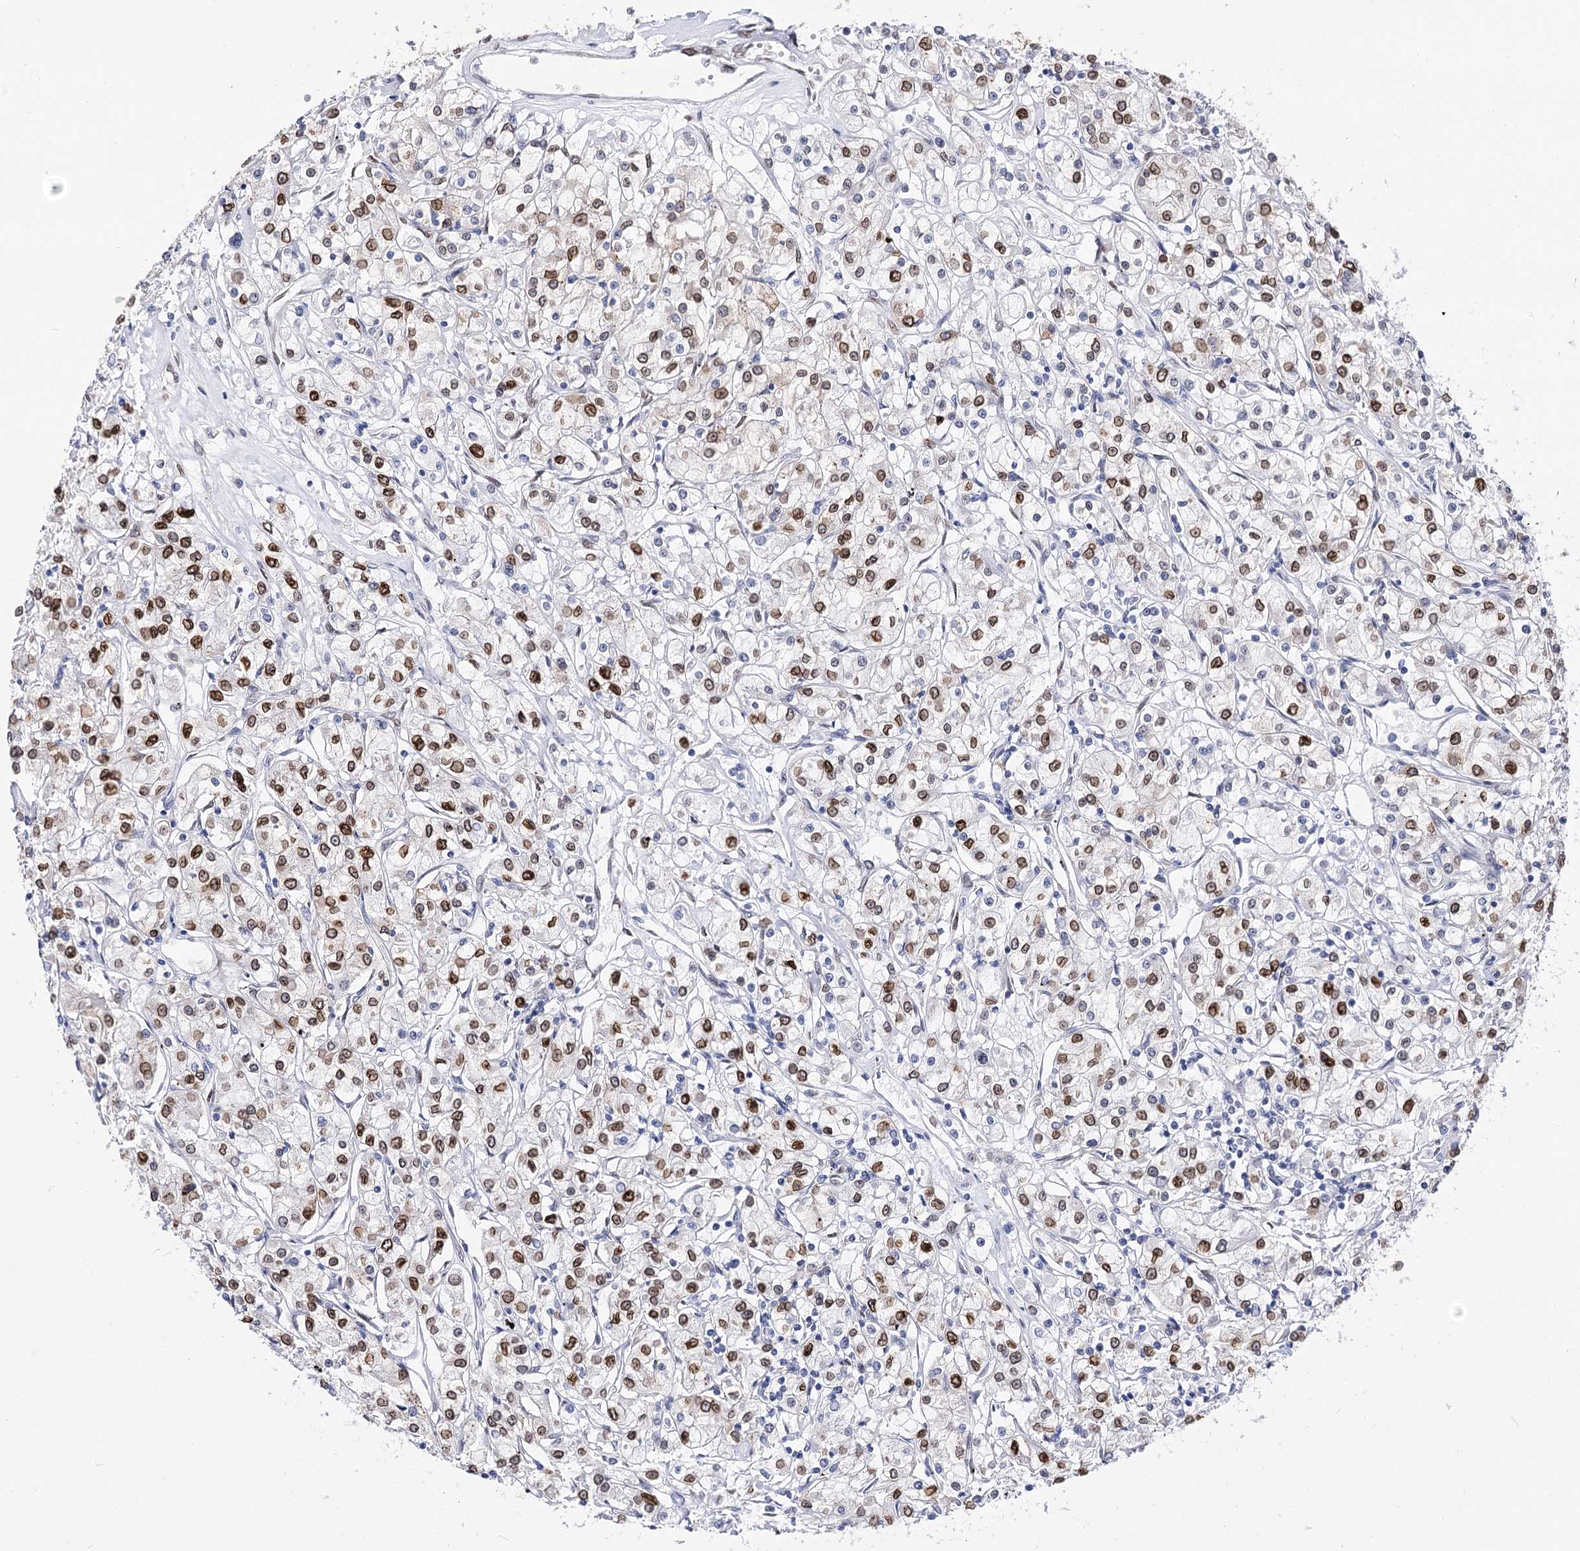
{"staining": {"intensity": "moderate", "quantity": "25%-75%", "location": "cytoplasmic/membranous,nuclear"}, "tissue": "renal cancer", "cell_type": "Tumor cells", "image_type": "cancer", "snomed": [{"axis": "morphology", "description": "Adenocarcinoma, NOS"}, {"axis": "topography", "description": "Kidney"}], "caption": "Immunohistochemical staining of human renal cancer (adenocarcinoma) demonstrates medium levels of moderate cytoplasmic/membranous and nuclear protein positivity in approximately 25%-75% of tumor cells.", "gene": "TMEM201", "patient": {"sex": "female", "age": 59}}